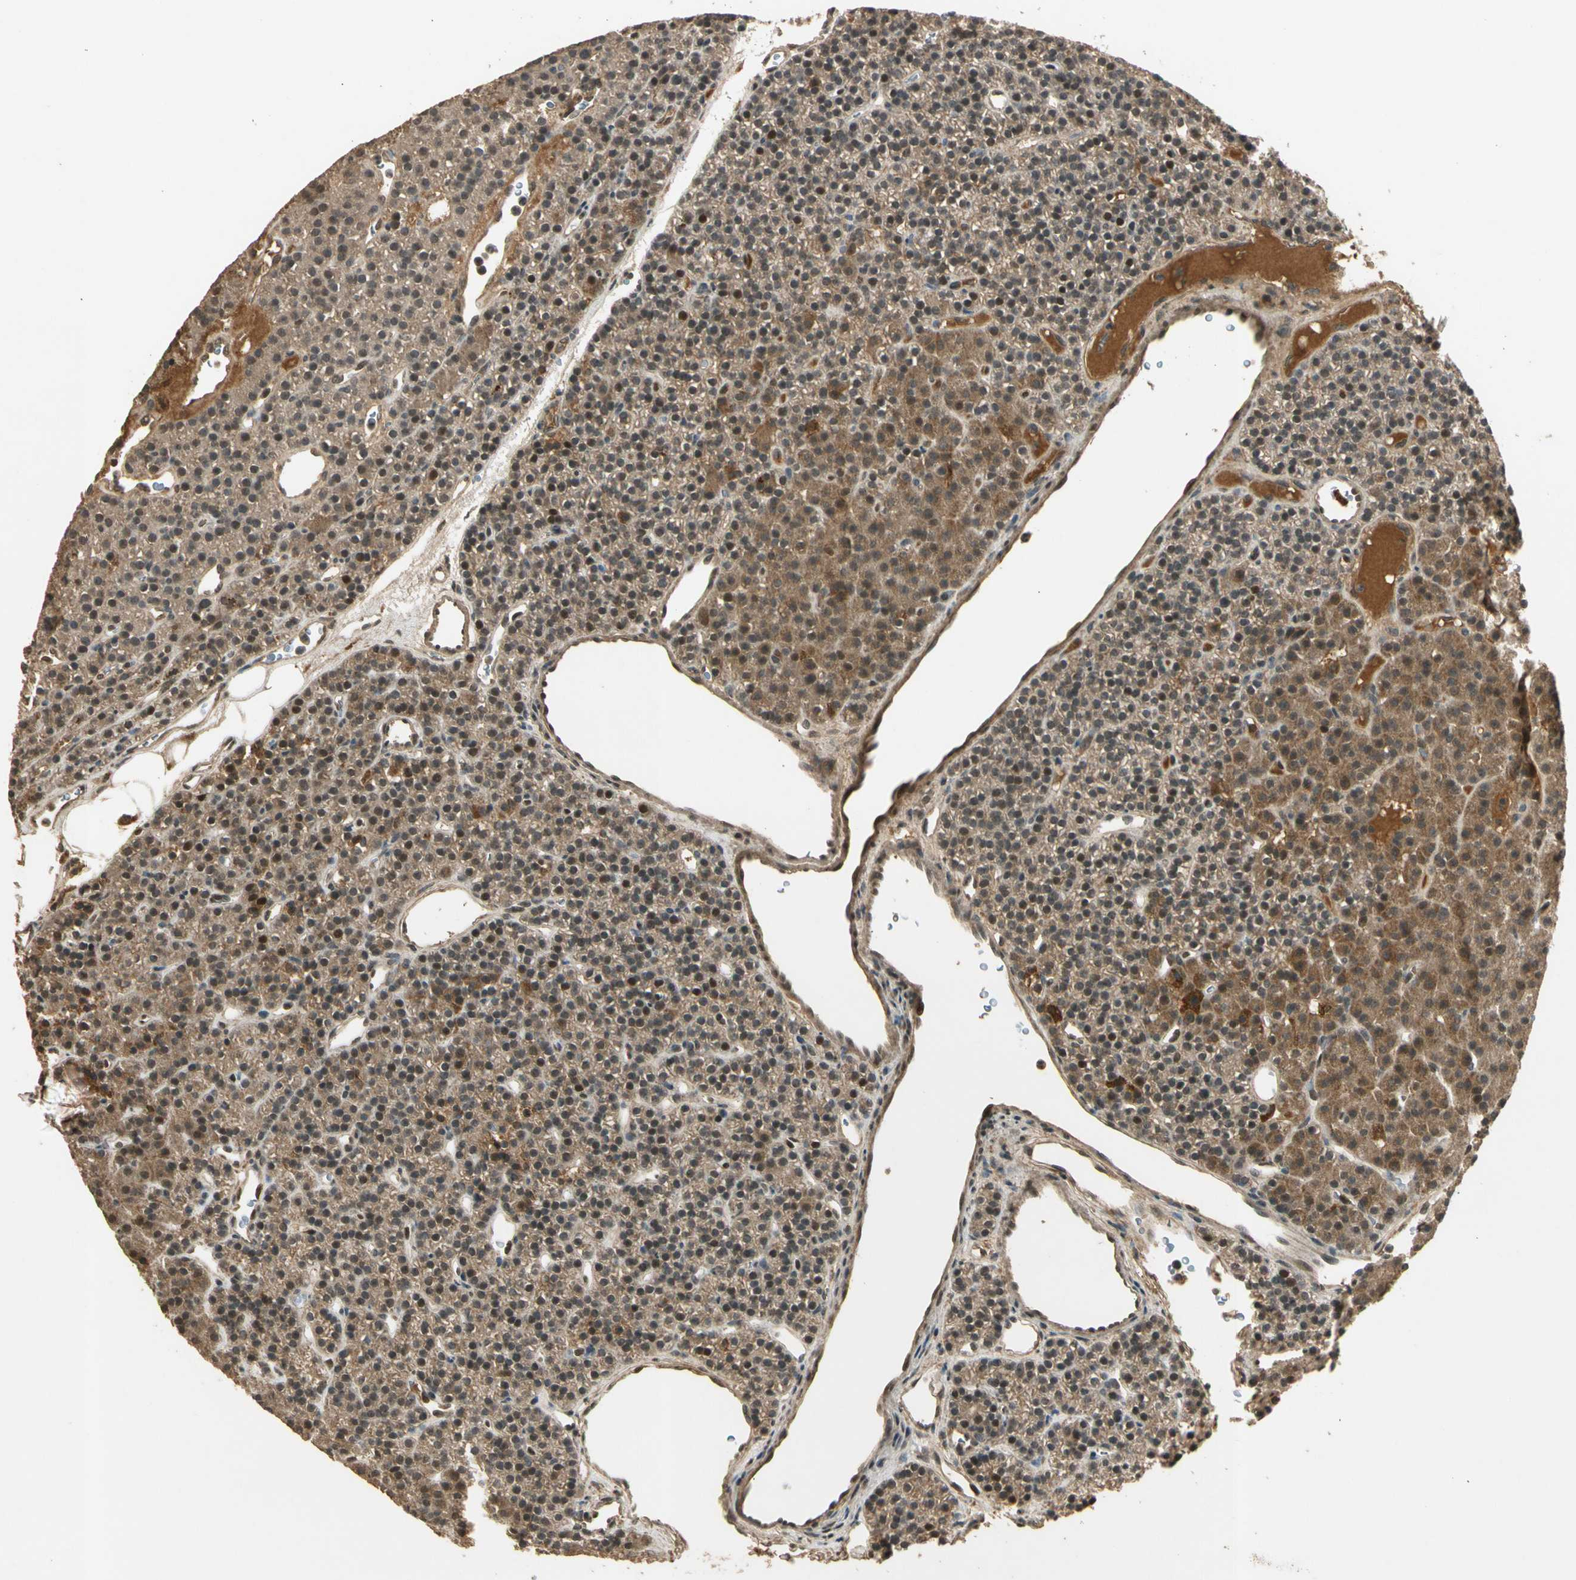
{"staining": {"intensity": "weak", "quantity": ">75%", "location": "cytoplasmic/membranous"}, "tissue": "parathyroid gland", "cell_type": "Glandular cells", "image_type": "normal", "snomed": [{"axis": "morphology", "description": "Normal tissue, NOS"}, {"axis": "morphology", "description": "Hyperplasia, NOS"}, {"axis": "topography", "description": "Parathyroid gland"}], "caption": "IHC (DAB) staining of normal human parathyroid gland displays weak cytoplasmic/membranous protein expression in about >75% of glandular cells.", "gene": "GMEB2", "patient": {"sex": "male", "age": 44}}